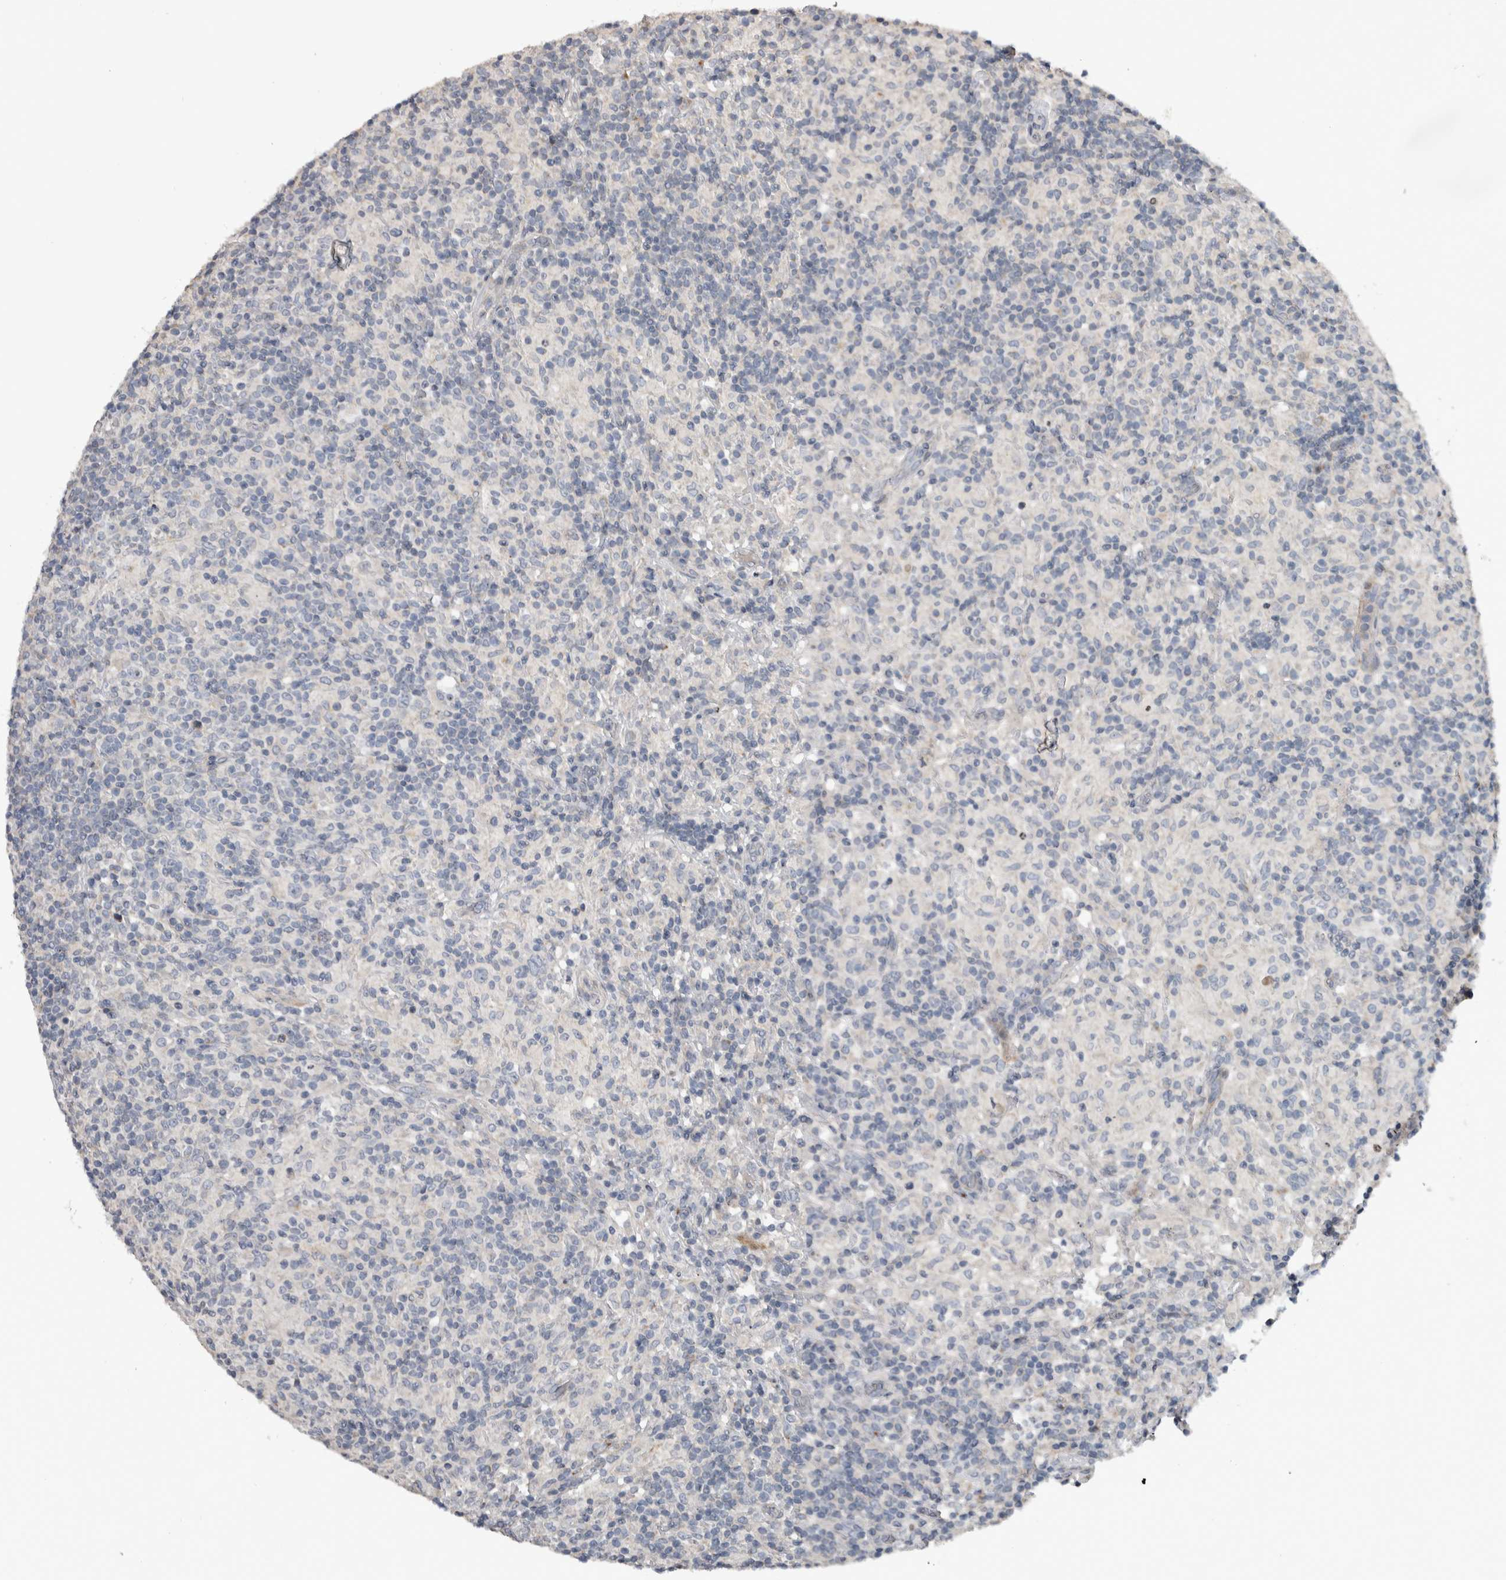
{"staining": {"intensity": "negative", "quantity": "none", "location": "none"}, "tissue": "lymphoma", "cell_type": "Tumor cells", "image_type": "cancer", "snomed": [{"axis": "morphology", "description": "Hodgkin's disease, NOS"}, {"axis": "topography", "description": "Lymph node"}], "caption": "The immunohistochemistry (IHC) histopathology image has no significant staining in tumor cells of lymphoma tissue.", "gene": "FAM83G", "patient": {"sex": "male", "age": 70}}